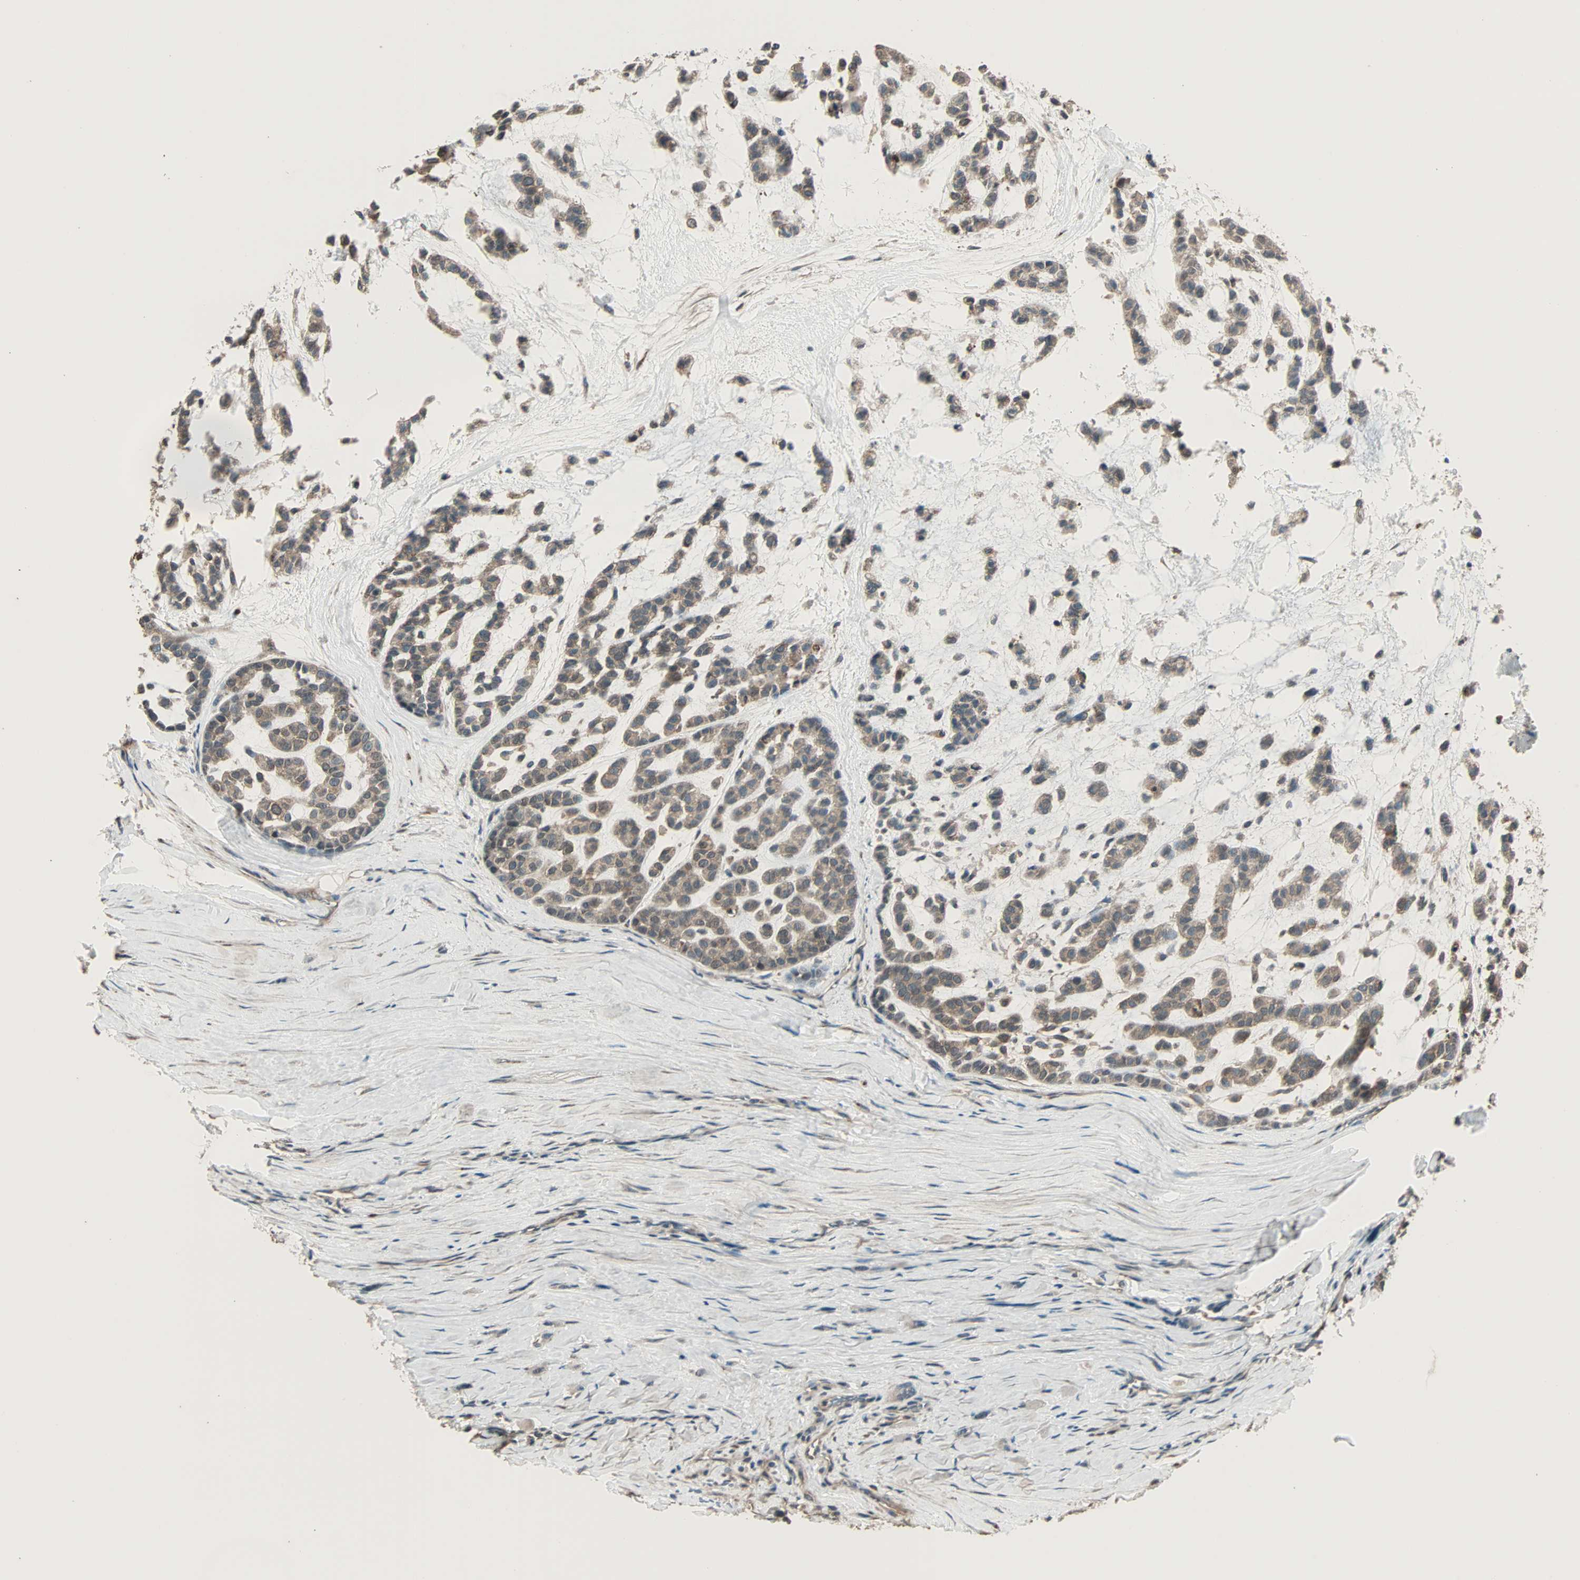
{"staining": {"intensity": "weak", "quantity": ">75%", "location": "cytoplasmic/membranous"}, "tissue": "head and neck cancer", "cell_type": "Tumor cells", "image_type": "cancer", "snomed": [{"axis": "morphology", "description": "Adenocarcinoma, NOS"}, {"axis": "morphology", "description": "Adenoma, NOS"}, {"axis": "topography", "description": "Head-Neck"}], "caption": "DAB (3,3'-diaminobenzidine) immunohistochemical staining of human head and neck cancer (adenocarcinoma) exhibits weak cytoplasmic/membranous protein staining in about >75% of tumor cells.", "gene": "MAP3K21", "patient": {"sex": "female", "age": 55}}